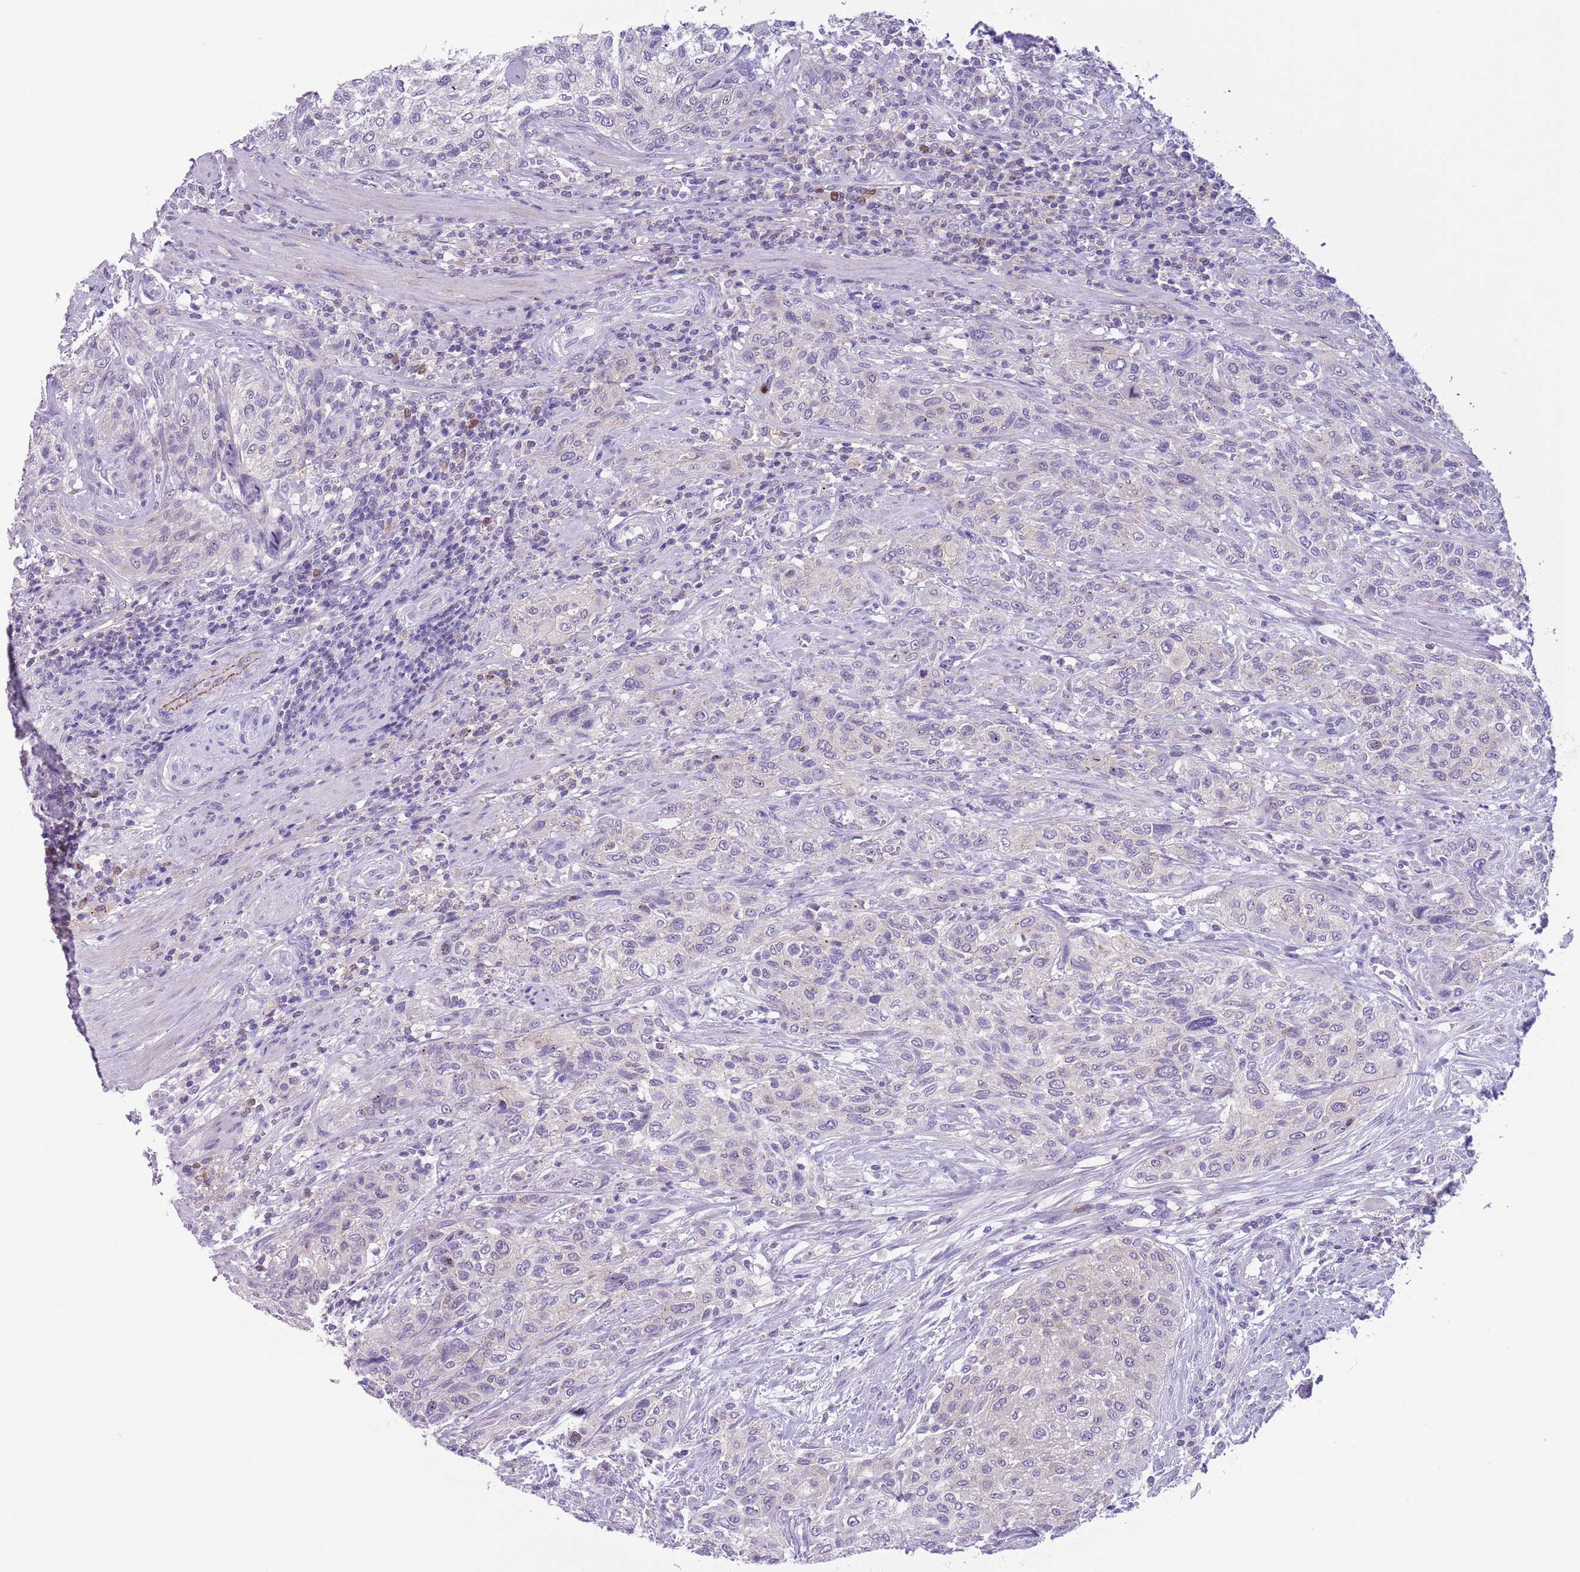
{"staining": {"intensity": "negative", "quantity": "none", "location": "none"}, "tissue": "urothelial cancer", "cell_type": "Tumor cells", "image_type": "cancer", "snomed": [{"axis": "morphology", "description": "Normal tissue, NOS"}, {"axis": "morphology", "description": "Urothelial carcinoma, NOS"}, {"axis": "topography", "description": "Urinary bladder"}, {"axis": "topography", "description": "Peripheral nerve tissue"}], "caption": "An immunohistochemistry histopathology image of transitional cell carcinoma is shown. There is no staining in tumor cells of transitional cell carcinoma.", "gene": "PFKFB2", "patient": {"sex": "male", "age": 35}}